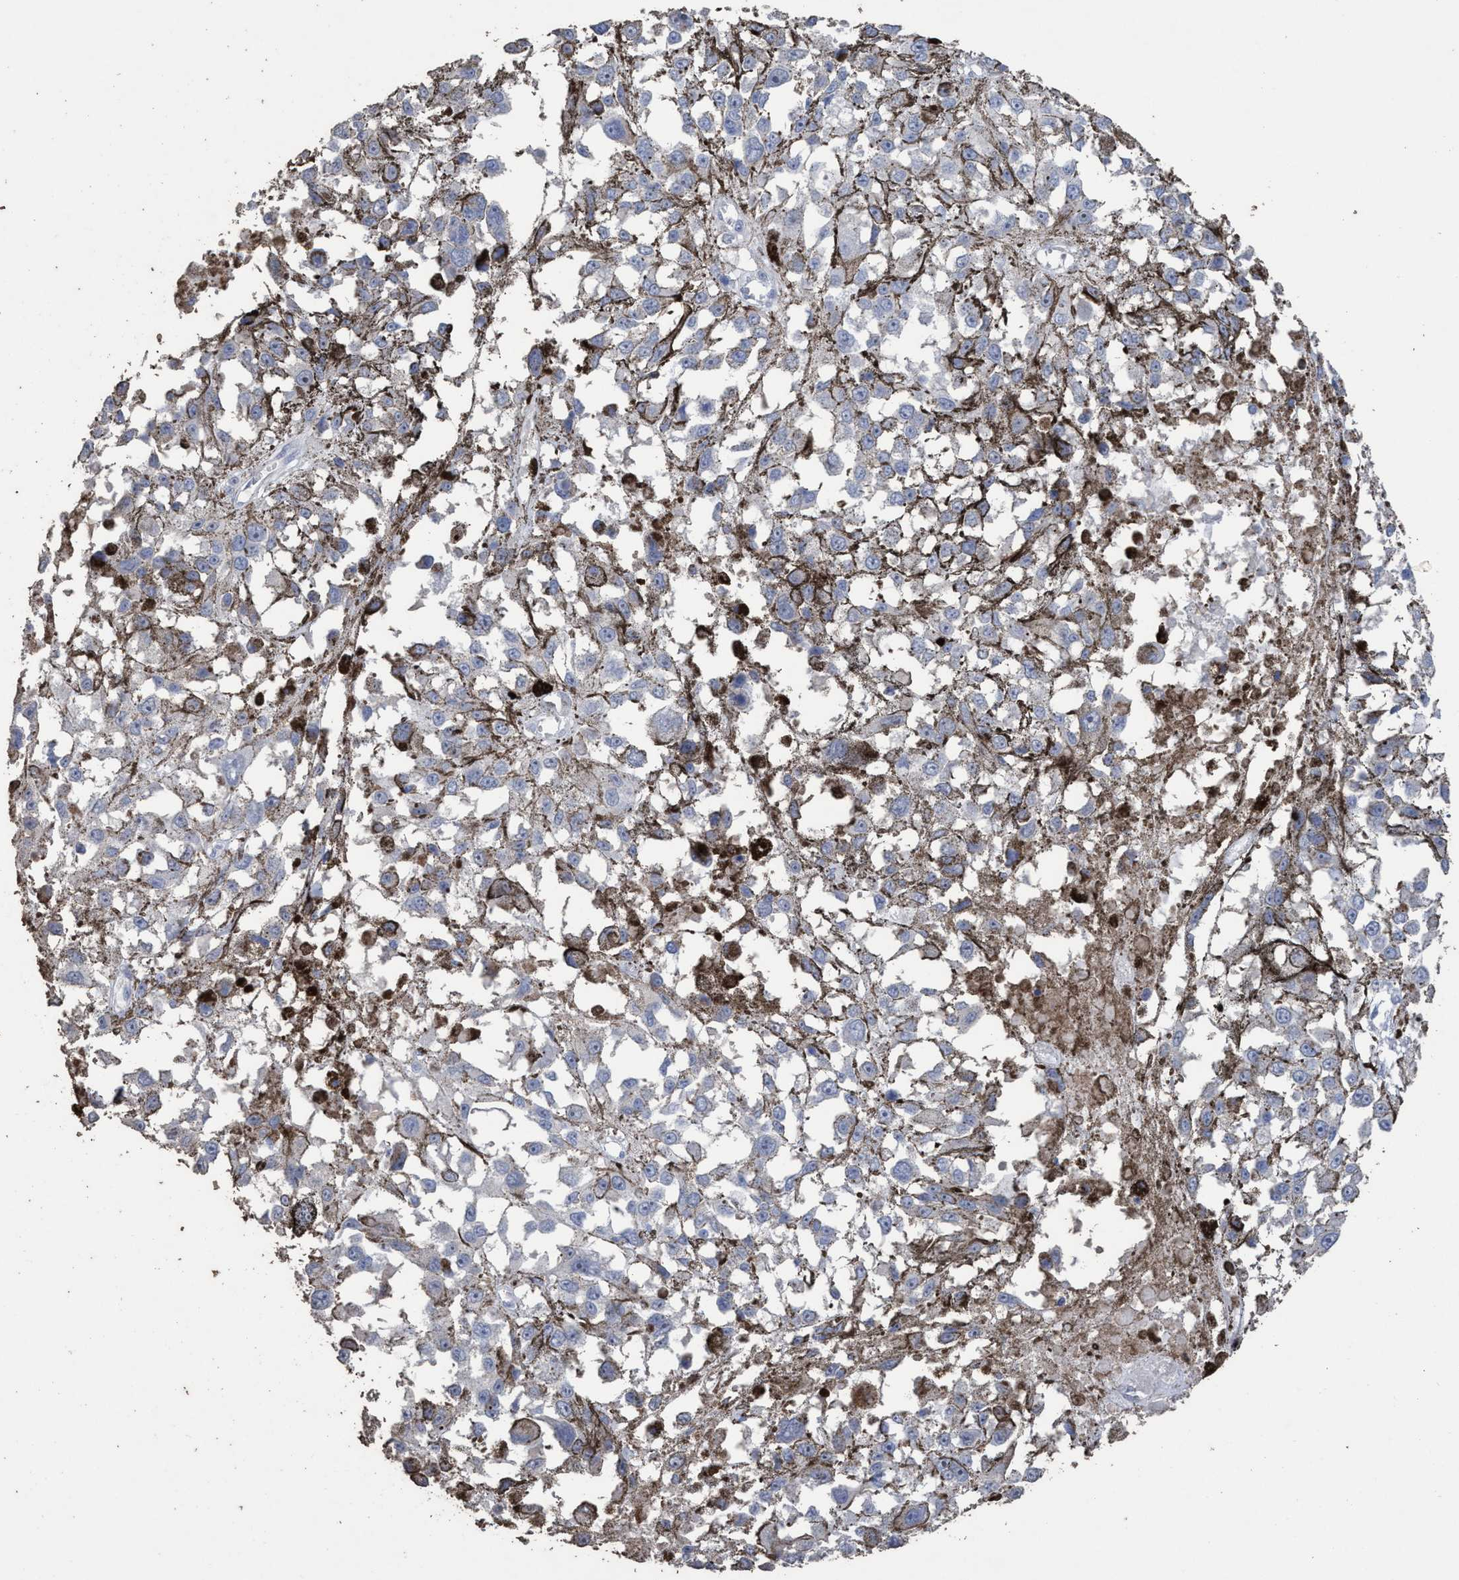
{"staining": {"intensity": "negative", "quantity": "none", "location": "none"}, "tissue": "melanoma", "cell_type": "Tumor cells", "image_type": "cancer", "snomed": [{"axis": "morphology", "description": "Malignant melanoma, Metastatic site"}, {"axis": "topography", "description": "Lymph node"}], "caption": "Immunohistochemistry (IHC) of melanoma demonstrates no expression in tumor cells.", "gene": "RSAD1", "patient": {"sex": "male", "age": 59}}